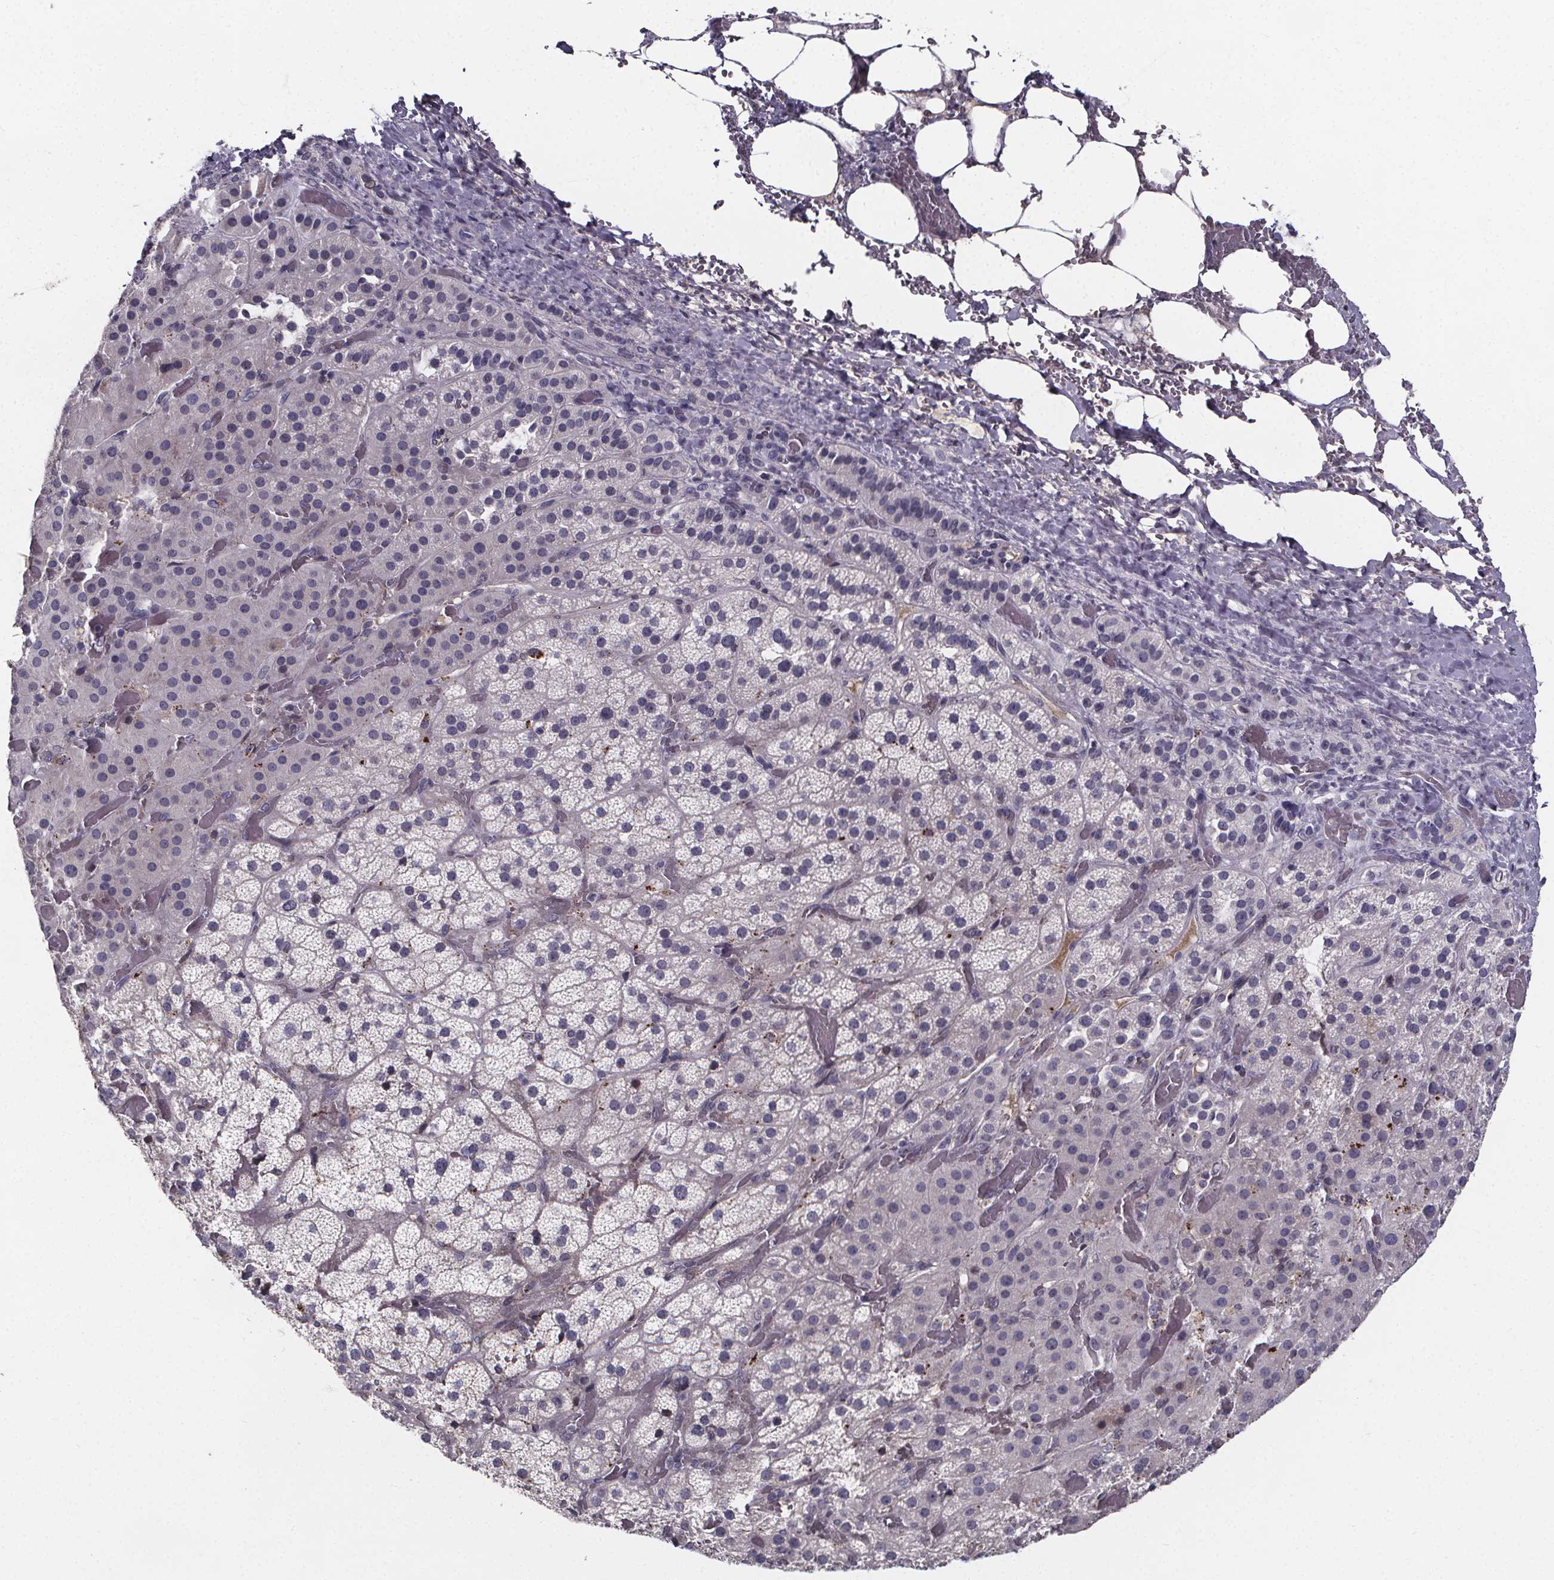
{"staining": {"intensity": "negative", "quantity": "none", "location": "none"}, "tissue": "adrenal gland", "cell_type": "Glandular cells", "image_type": "normal", "snomed": [{"axis": "morphology", "description": "Normal tissue, NOS"}, {"axis": "topography", "description": "Adrenal gland"}], "caption": "Protein analysis of unremarkable adrenal gland demonstrates no significant expression in glandular cells. (Brightfield microscopy of DAB (3,3'-diaminobenzidine) IHC at high magnification).", "gene": "AGT", "patient": {"sex": "male", "age": 57}}